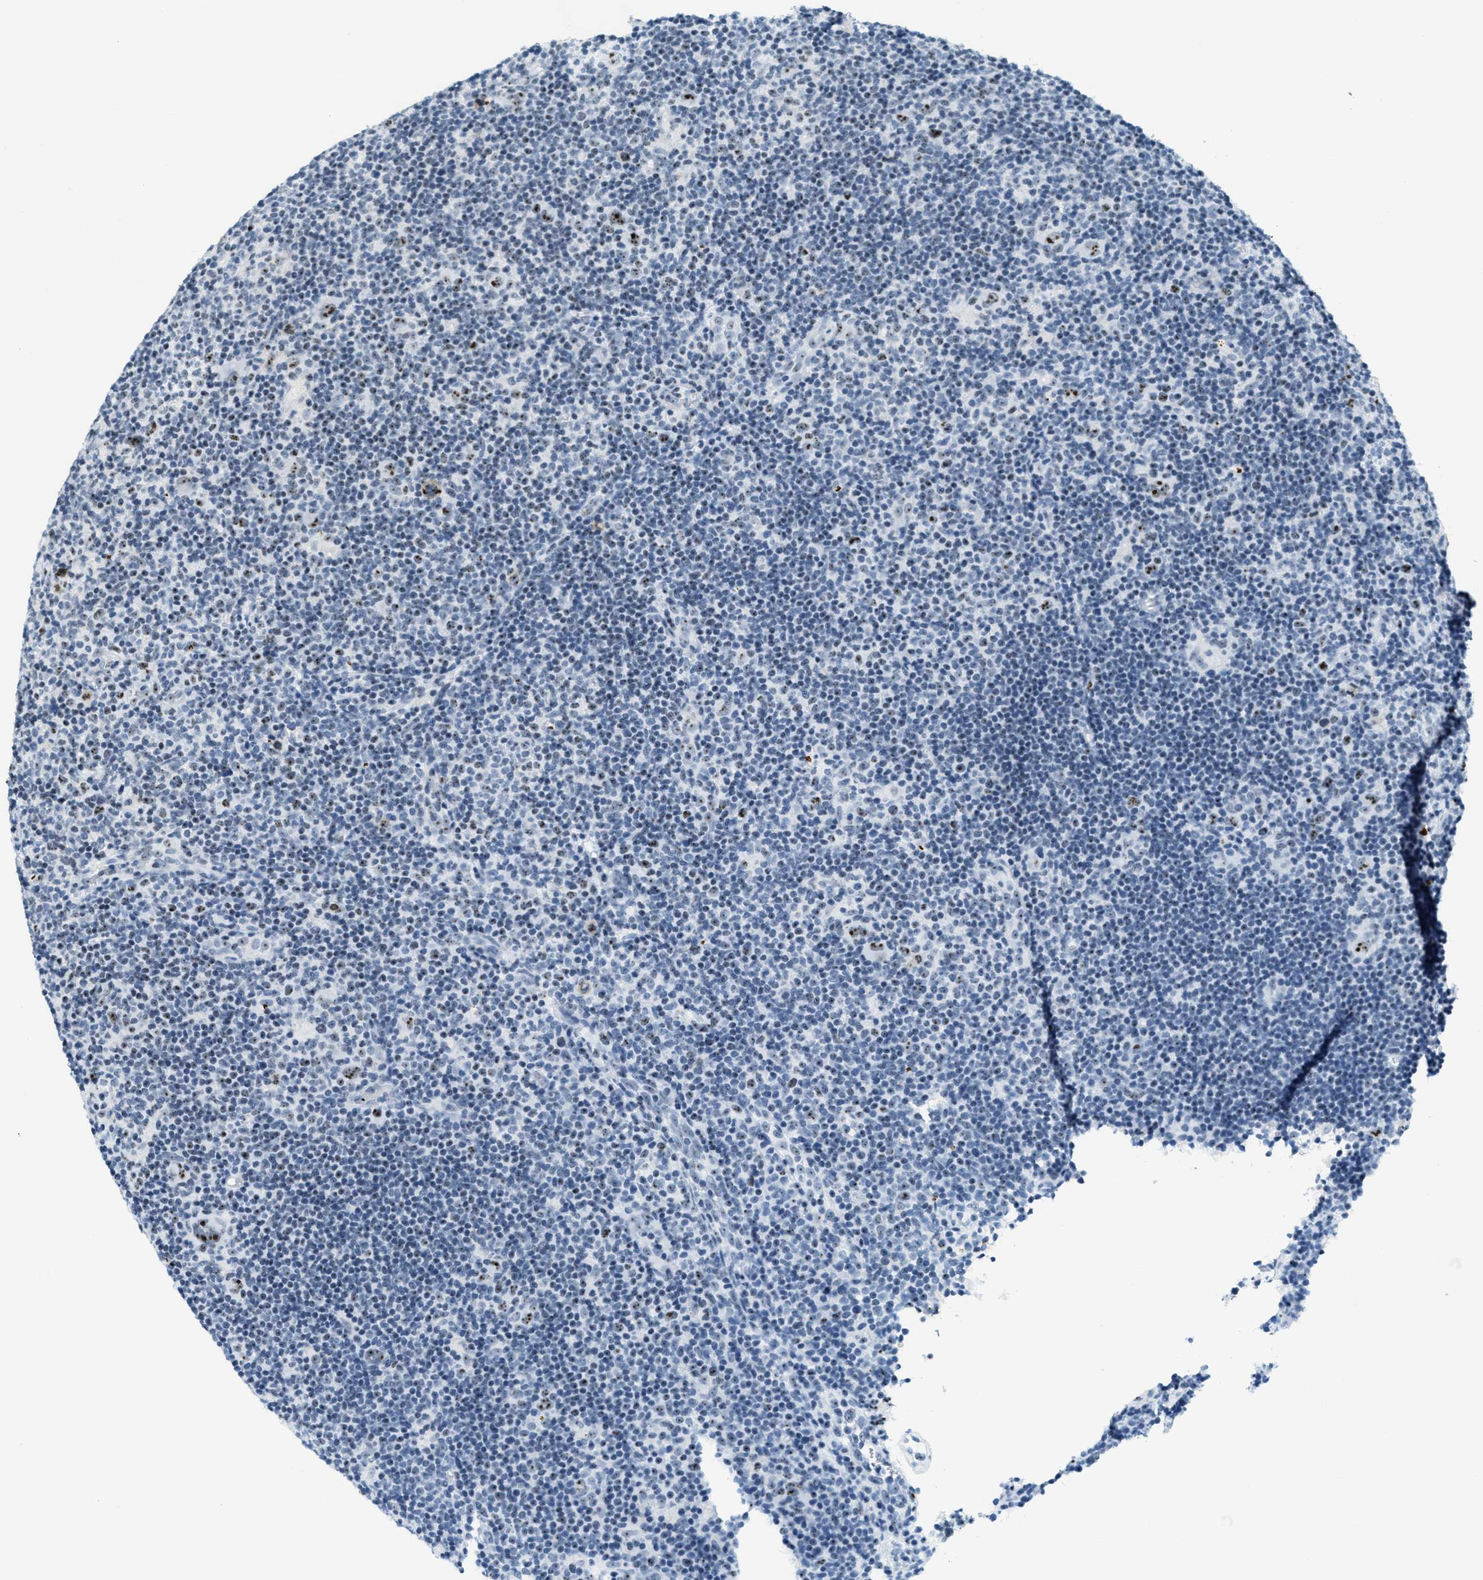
{"staining": {"intensity": "moderate", "quantity": "25%-75%", "location": "nuclear"}, "tissue": "lymphoma", "cell_type": "Tumor cells", "image_type": "cancer", "snomed": [{"axis": "morphology", "description": "Hodgkin's disease, NOS"}, {"axis": "topography", "description": "Lymph node"}], "caption": "A brown stain shows moderate nuclear expression of a protein in human Hodgkin's disease tumor cells.", "gene": "DDX47", "patient": {"sex": "female", "age": 57}}